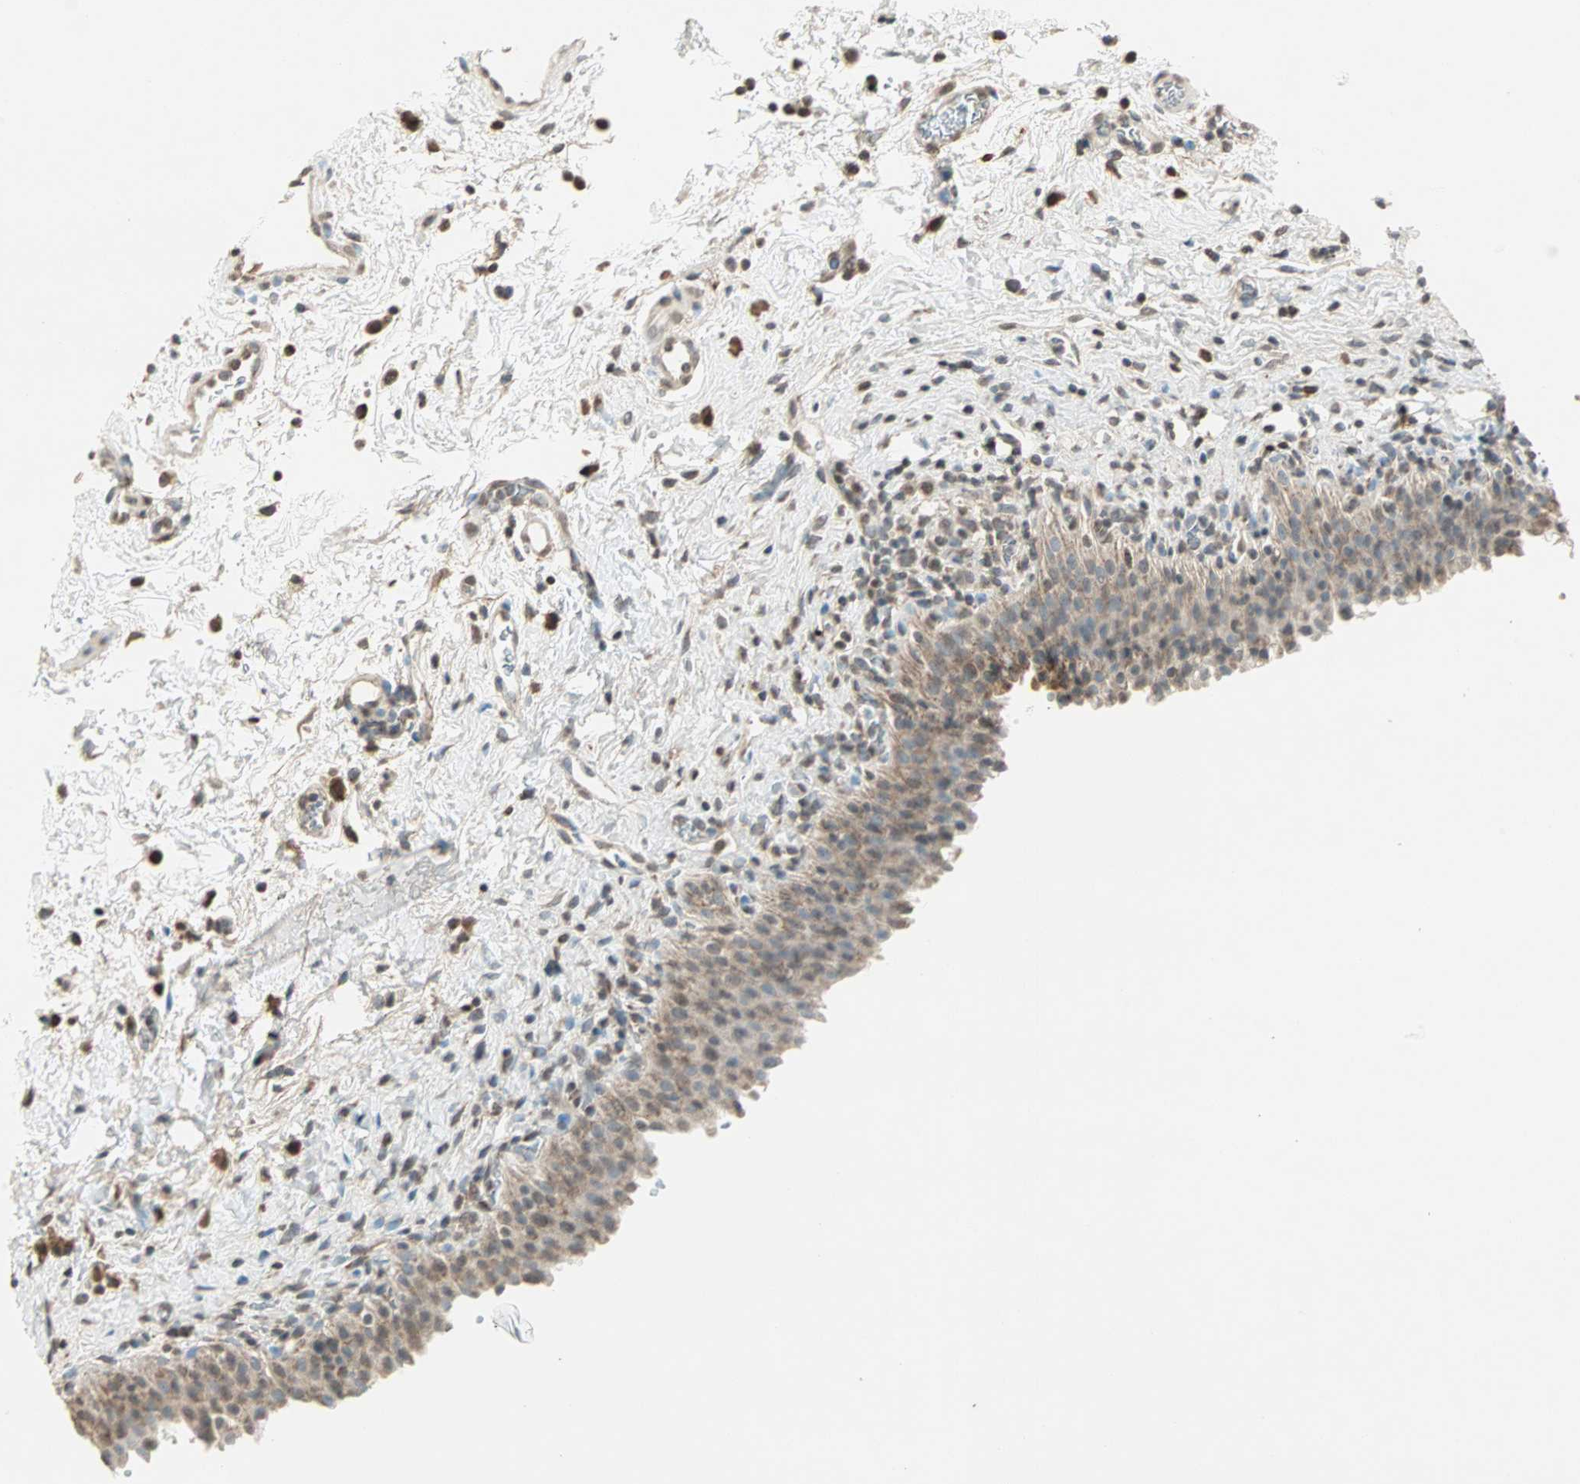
{"staining": {"intensity": "weak", "quantity": "25%-75%", "location": "cytoplasmic/membranous"}, "tissue": "urinary bladder", "cell_type": "Urothelial cells", "image_type": "normal", "snomed": [{"axis": "morphology", "description": "Normal tissue, NOS"}, {"axis": "topography", "description": "Urinary bladder"}], "caption": "Urinary bladder stained with immunohistochemistry exhibits weak cytoplasmic/membranous positivity in approximately 25%-75% of urothelial cells.", "gene": "PRELID1", "patient": {"sex": "male", "age": 51}}